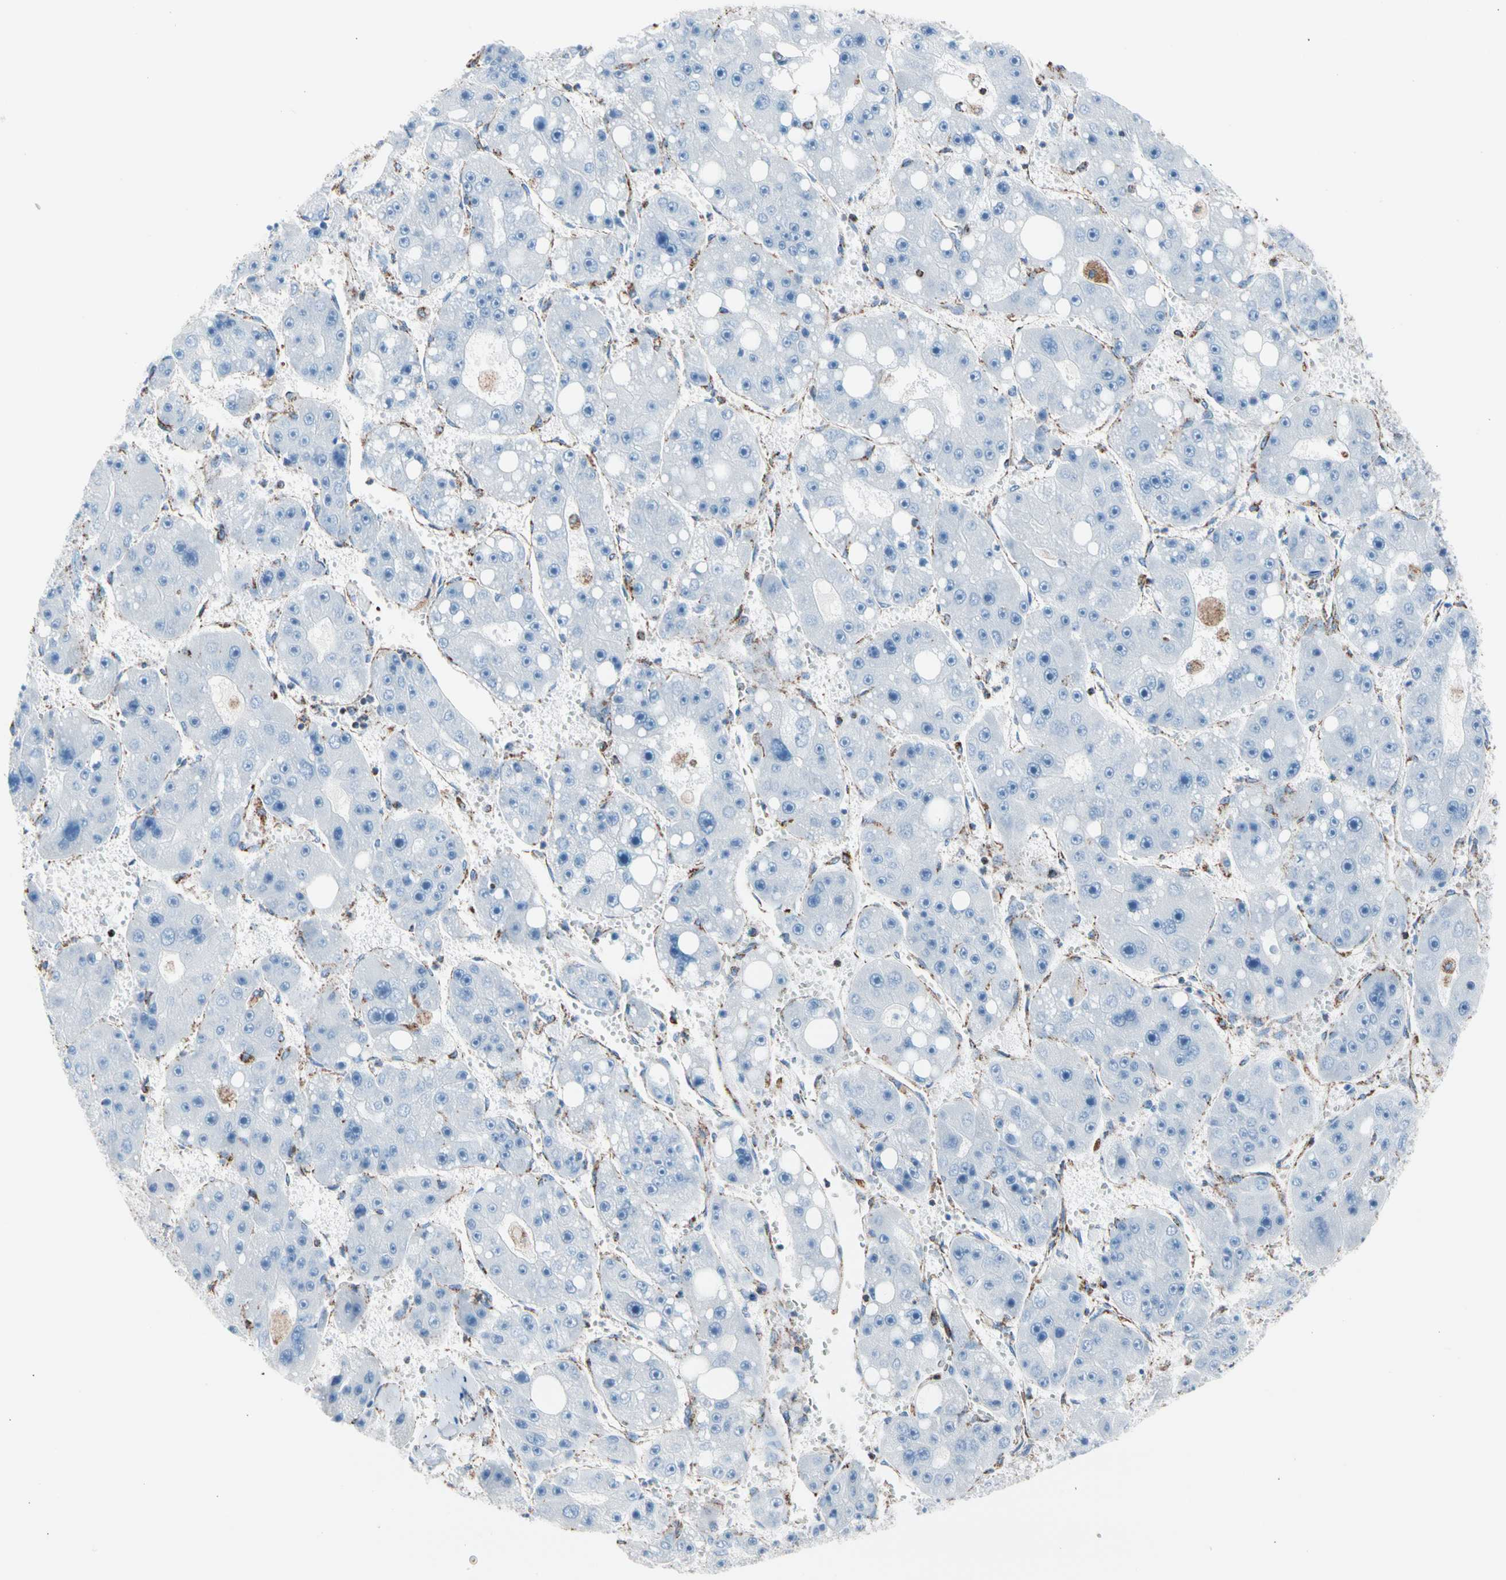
{"staining": {"intensity": "negative", "quantity": "none", "location": "none"}, "tissue": "liver cancer", "cell_type": "Tumor cells", "image_type": "cancer", "snomed": [{"axis": "morphology", "description": "Carcinoma, Hepatocellular, NOS"}, {"axis": "topography", "description": "Liver"}], "caption": "A photomicrograph of human hepatocellular carcinoma (liver) is negative for staining in tumor cells.", "gene": "HK1", "patient": {"sex": "female", "age": 61}}